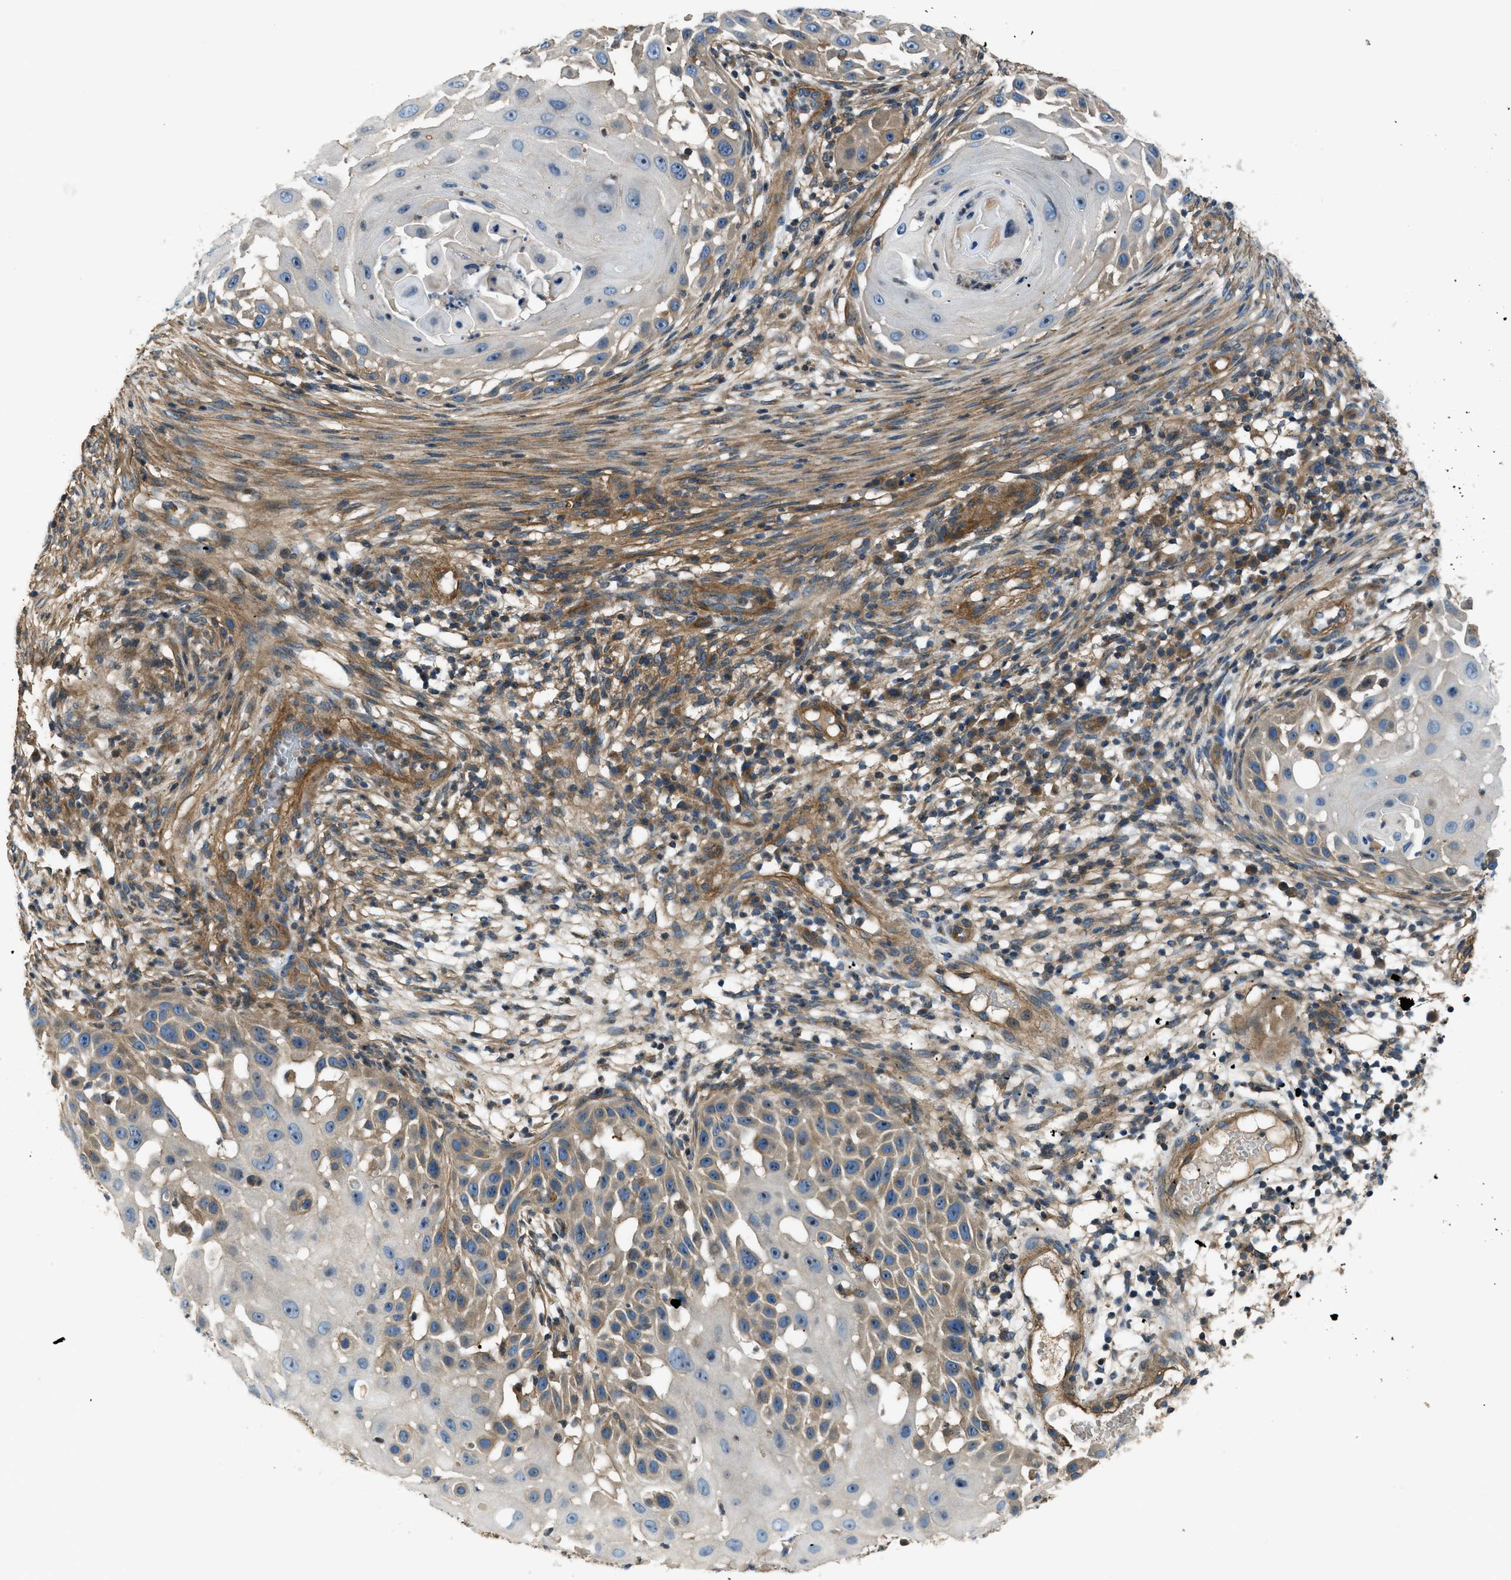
{"staining": {"intensity": "weak", "quantity": "25%-75%", "location": "cytoplasmic/membranous,nuclear"}, "tissue": "skin cancer", "cell_type": "Tumor cells", "image_type": "cancer", "snomed": [{"axis": "morphology", "description": "Squamous cell carcinoma, NOS"}, {"axis": "topography", "description": "Skin"}], "caption": "This image displays immunohistochemistry staining of human skin squamous cell carcinoma, with low weak cytoplasmic/membranous and nuclear positivity in approximately 25%-75% of tumor cells.", "gene": "VEZT", "patient": {"sex": "female", "age": 44}}